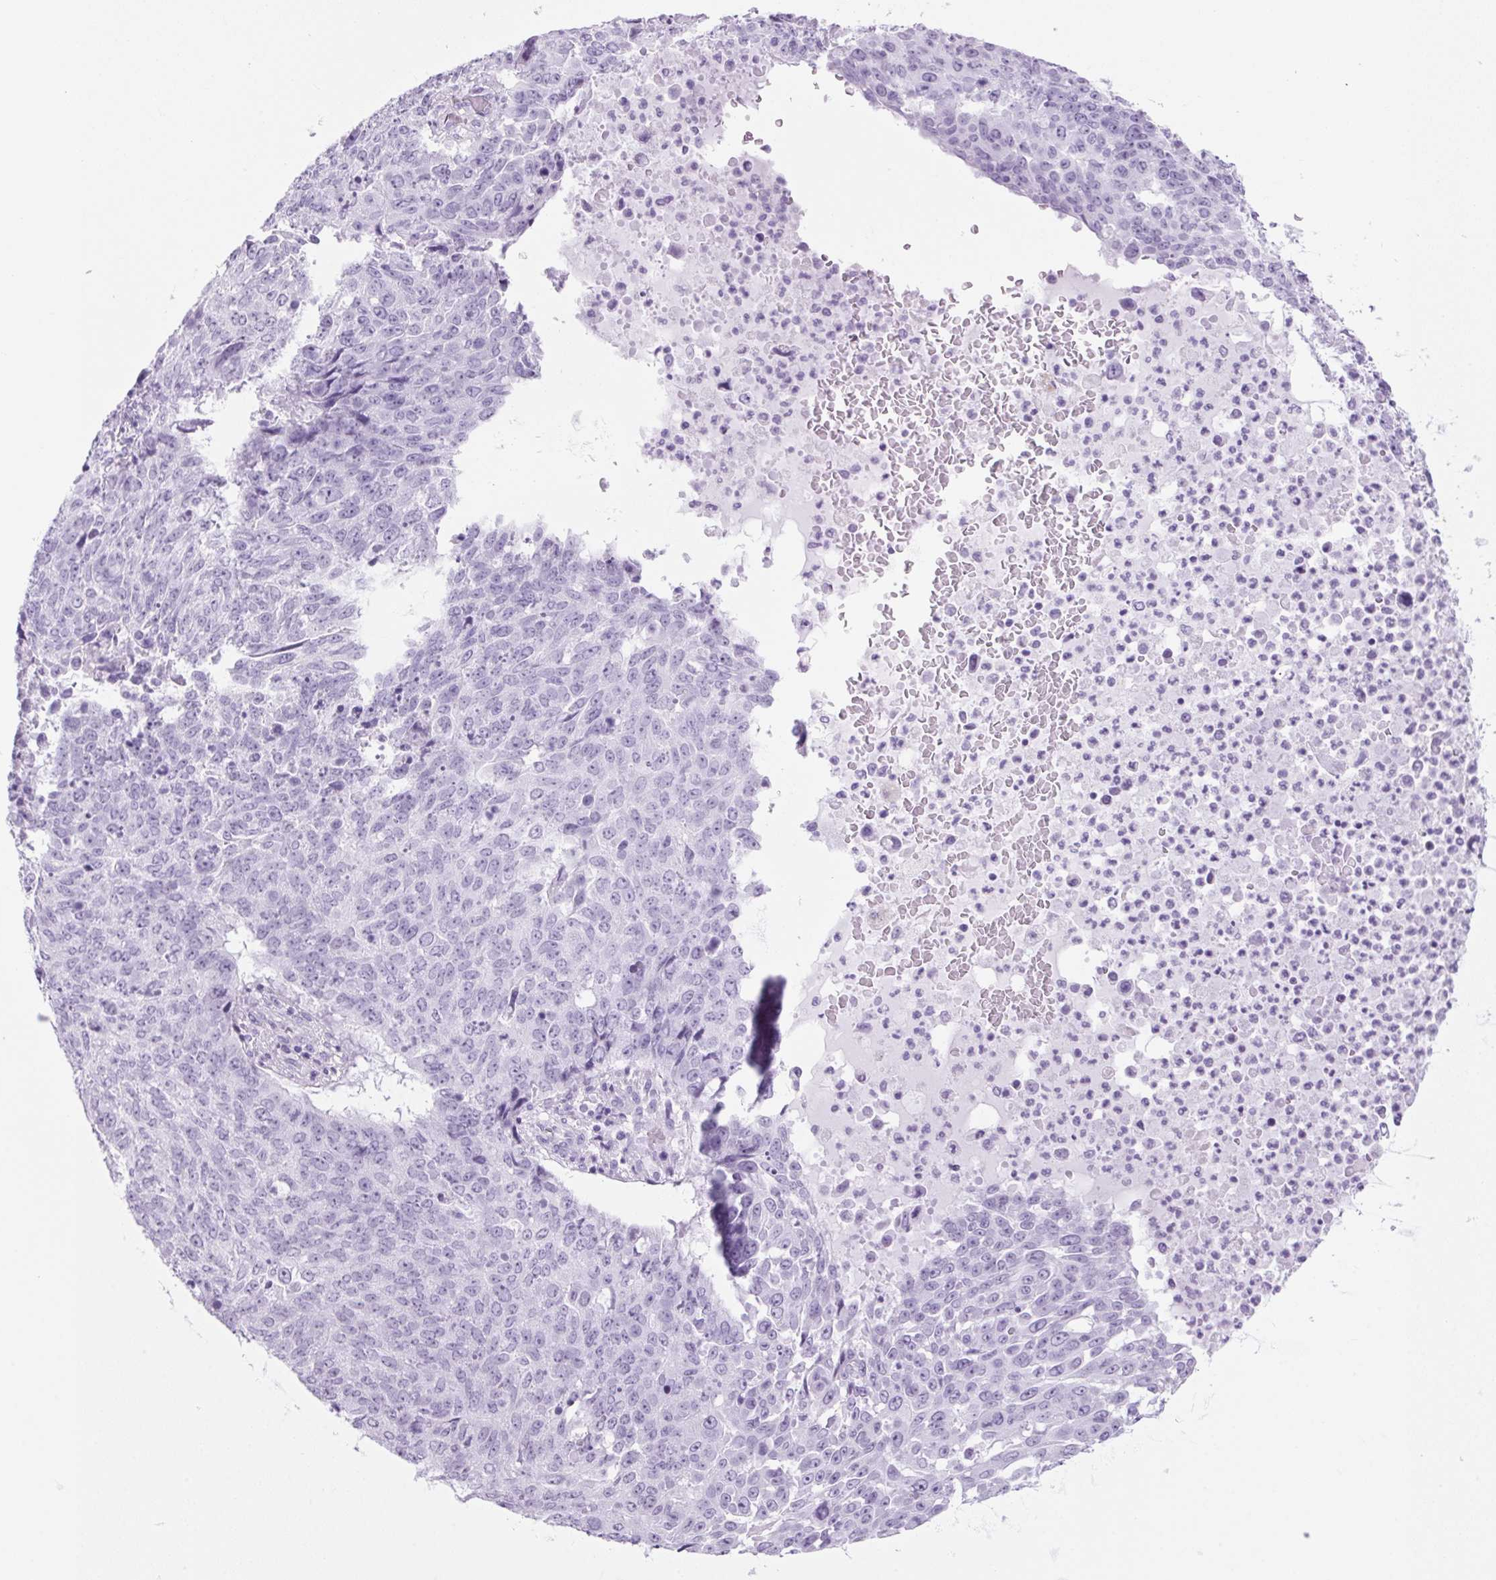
{"staining": {"intensity": "negative", "quantity": "none", "location": "none"}, "tissue": "lung cancer", "cell_type": "Tumor cells", "image_type": "cancer", "snomed": [{"axis": "morphology", "description": "Normal tissue, NOS"}, {"axis": "morphology", "description": "Squamous cell carcinoma, NOS"}, {"axis": "topography", "description": "Bronchus"}, {"axis": "topography", "description": "Lung"}], "caption": "Tumor cells show no significant expression in squamous cell carcinoma (lung). The staining was performed using DAB to visualize the protein expression in brown, while the nuclei were stained in blue with hematoxylin (Magnification: 20x).", "gene": "PPP1R1A", "patient": {"sex": "male", "age": 64}}